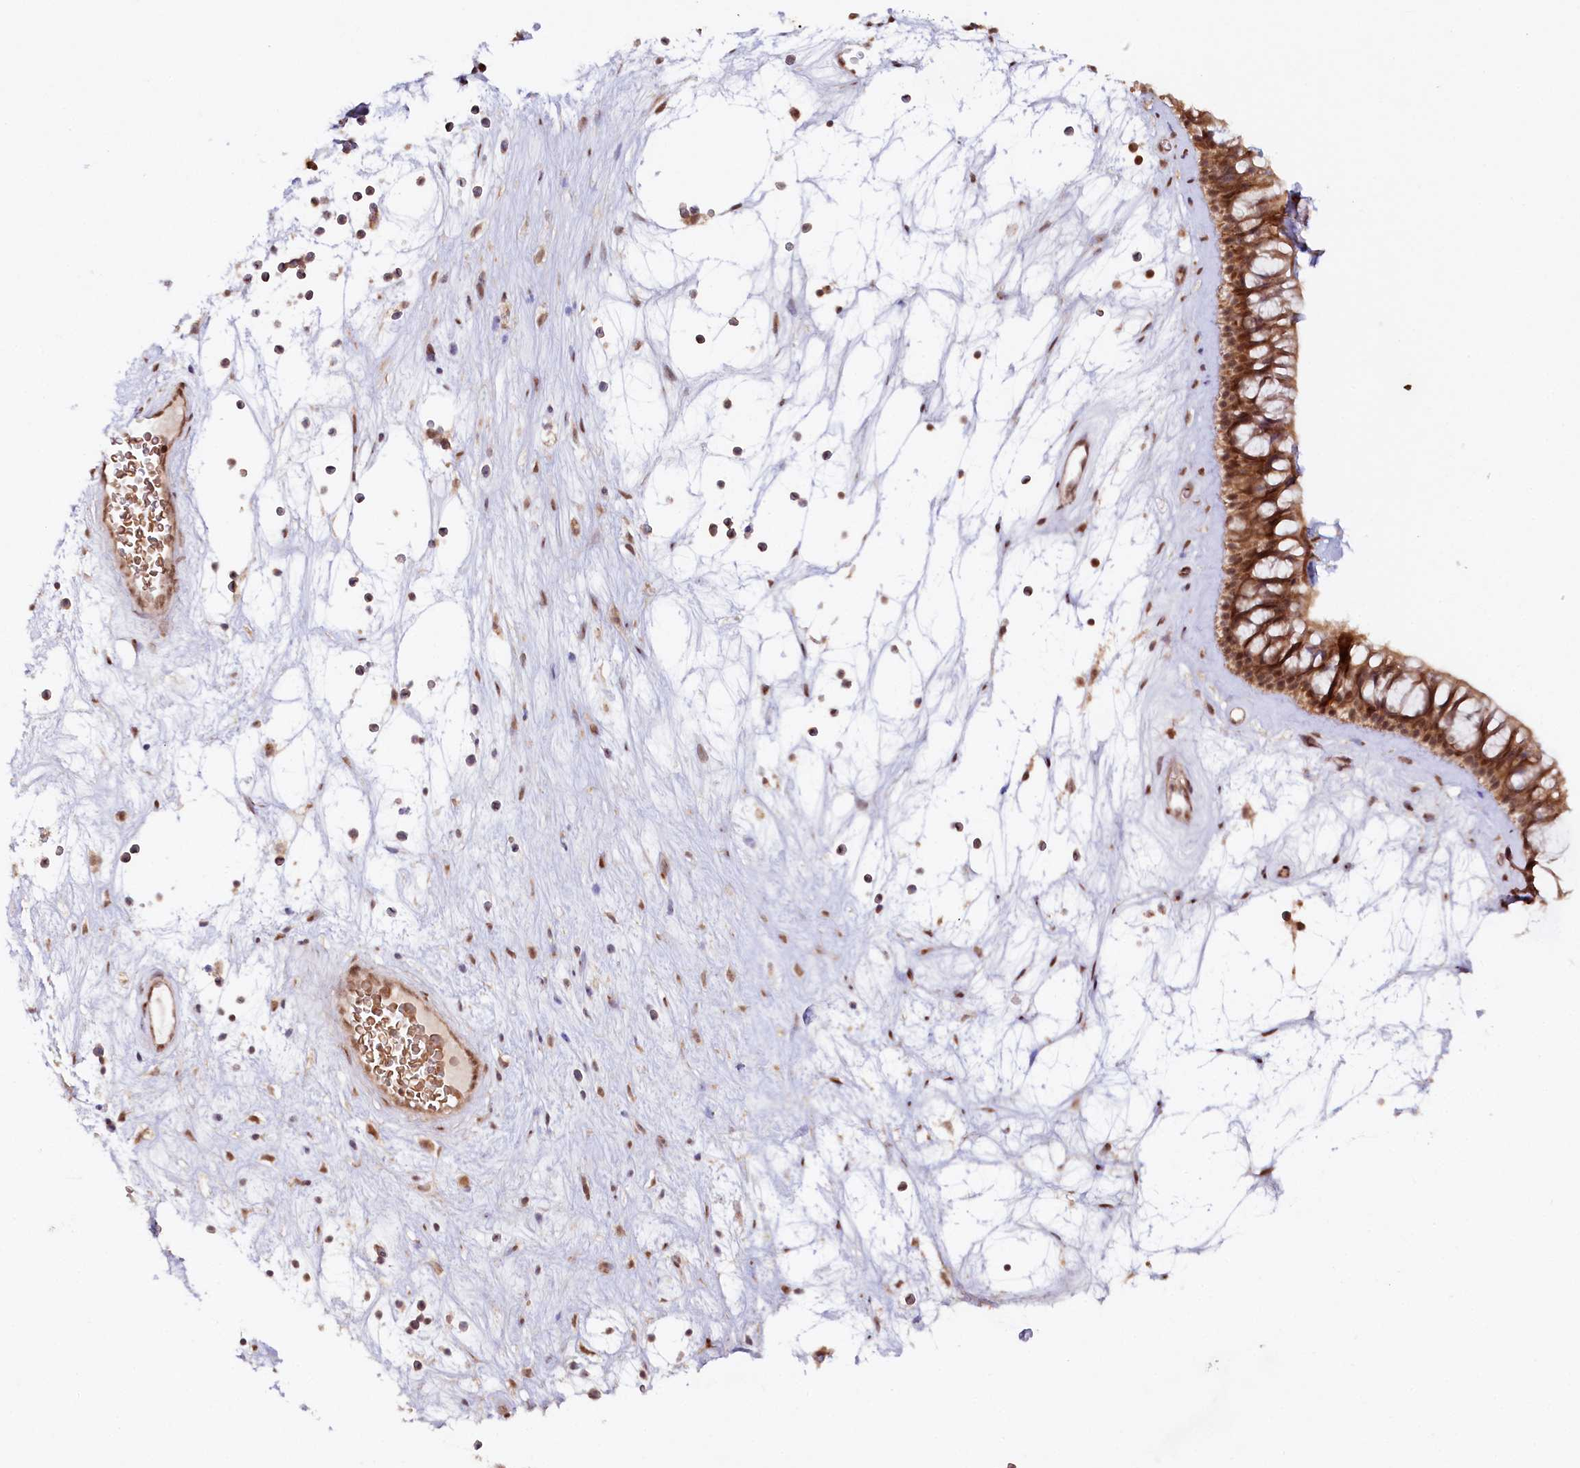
{"staining": {"intensity": "moderate", "quantity": ">75%", "location": "cytoplasmic/membranous,nuclear"}, "tissue": "nasopharynx", "cell_type": "Respiratory epithelial cells", "image_type": "normal", "snomed": [{"axis": "morphology", "description": "Normal tissue, NOS"}, {"axis": "topography", "description": "Nasopharynx"}], "caption": "DAB (3,3'-diaminobenzidine) immunohistochemical staining of unremarkable human nasopharynx reveals moderate cytoplasmic/membranous,nuclear protein positivity in about >75% of respiratory epithelial cells.", "gene": "CCDC65", "patient": {"sex": "male", "age": 64}}